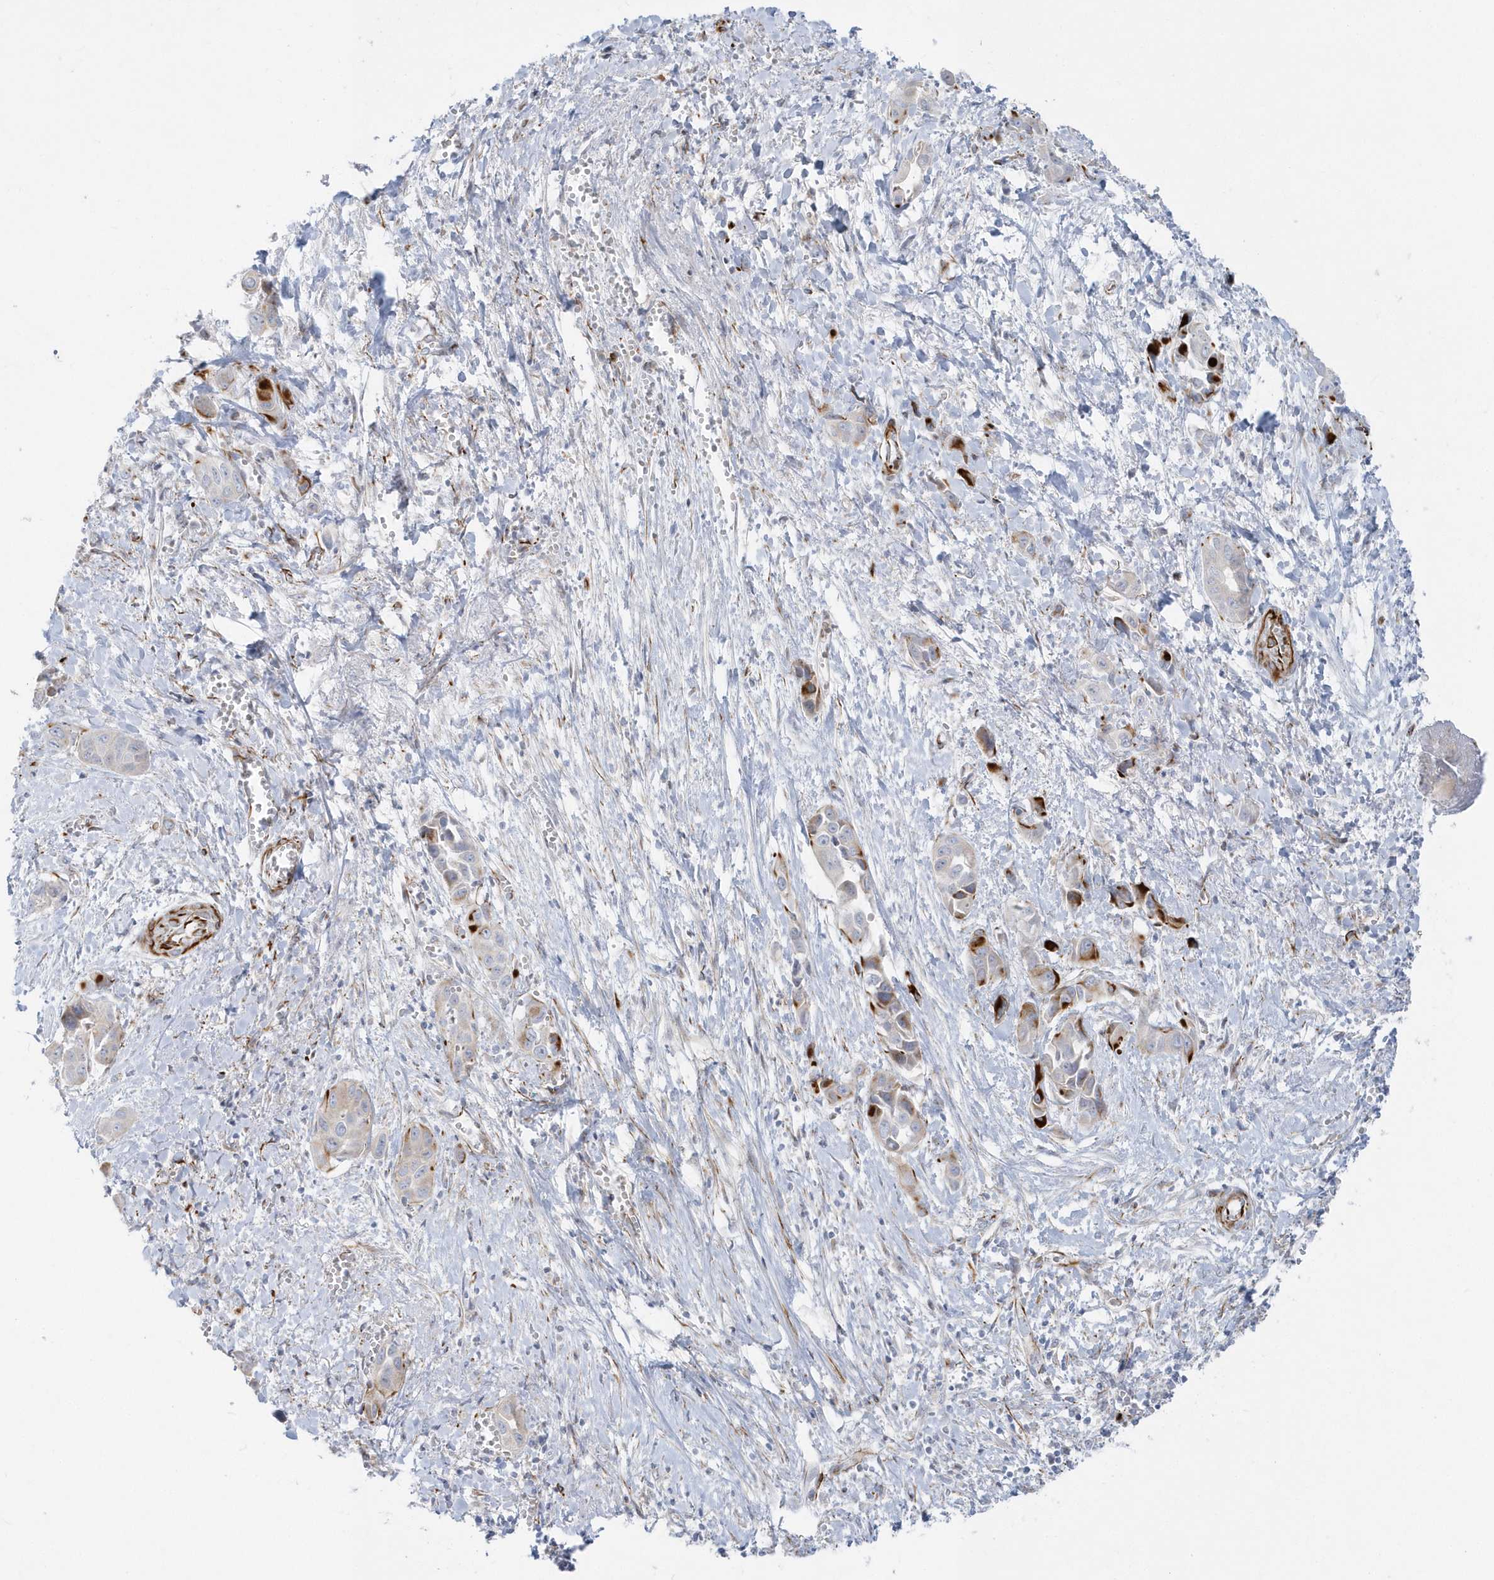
{"staining": {"intensity": "moderate", "quantity": "<25%", "location": "cytoplasmic/membranous"}, "tissue": "liver cancer", "cell_type": "Tumor cells", "image_type": "cancer", "snomed": [{"axis": "morphology", "description": "Cholangiocarcinoma"}, {"axis": "topography", "description": "Liver"}], "caption": "A high-resolution histopathology image shows IHC staining of liver cholangiocarcinoma, which displays moderate cytoplasmic/membranous positivity in approximately <25% of tumor cells.", "gene": "PPIL6", "patient": {"sex": "female", "age": 52}}